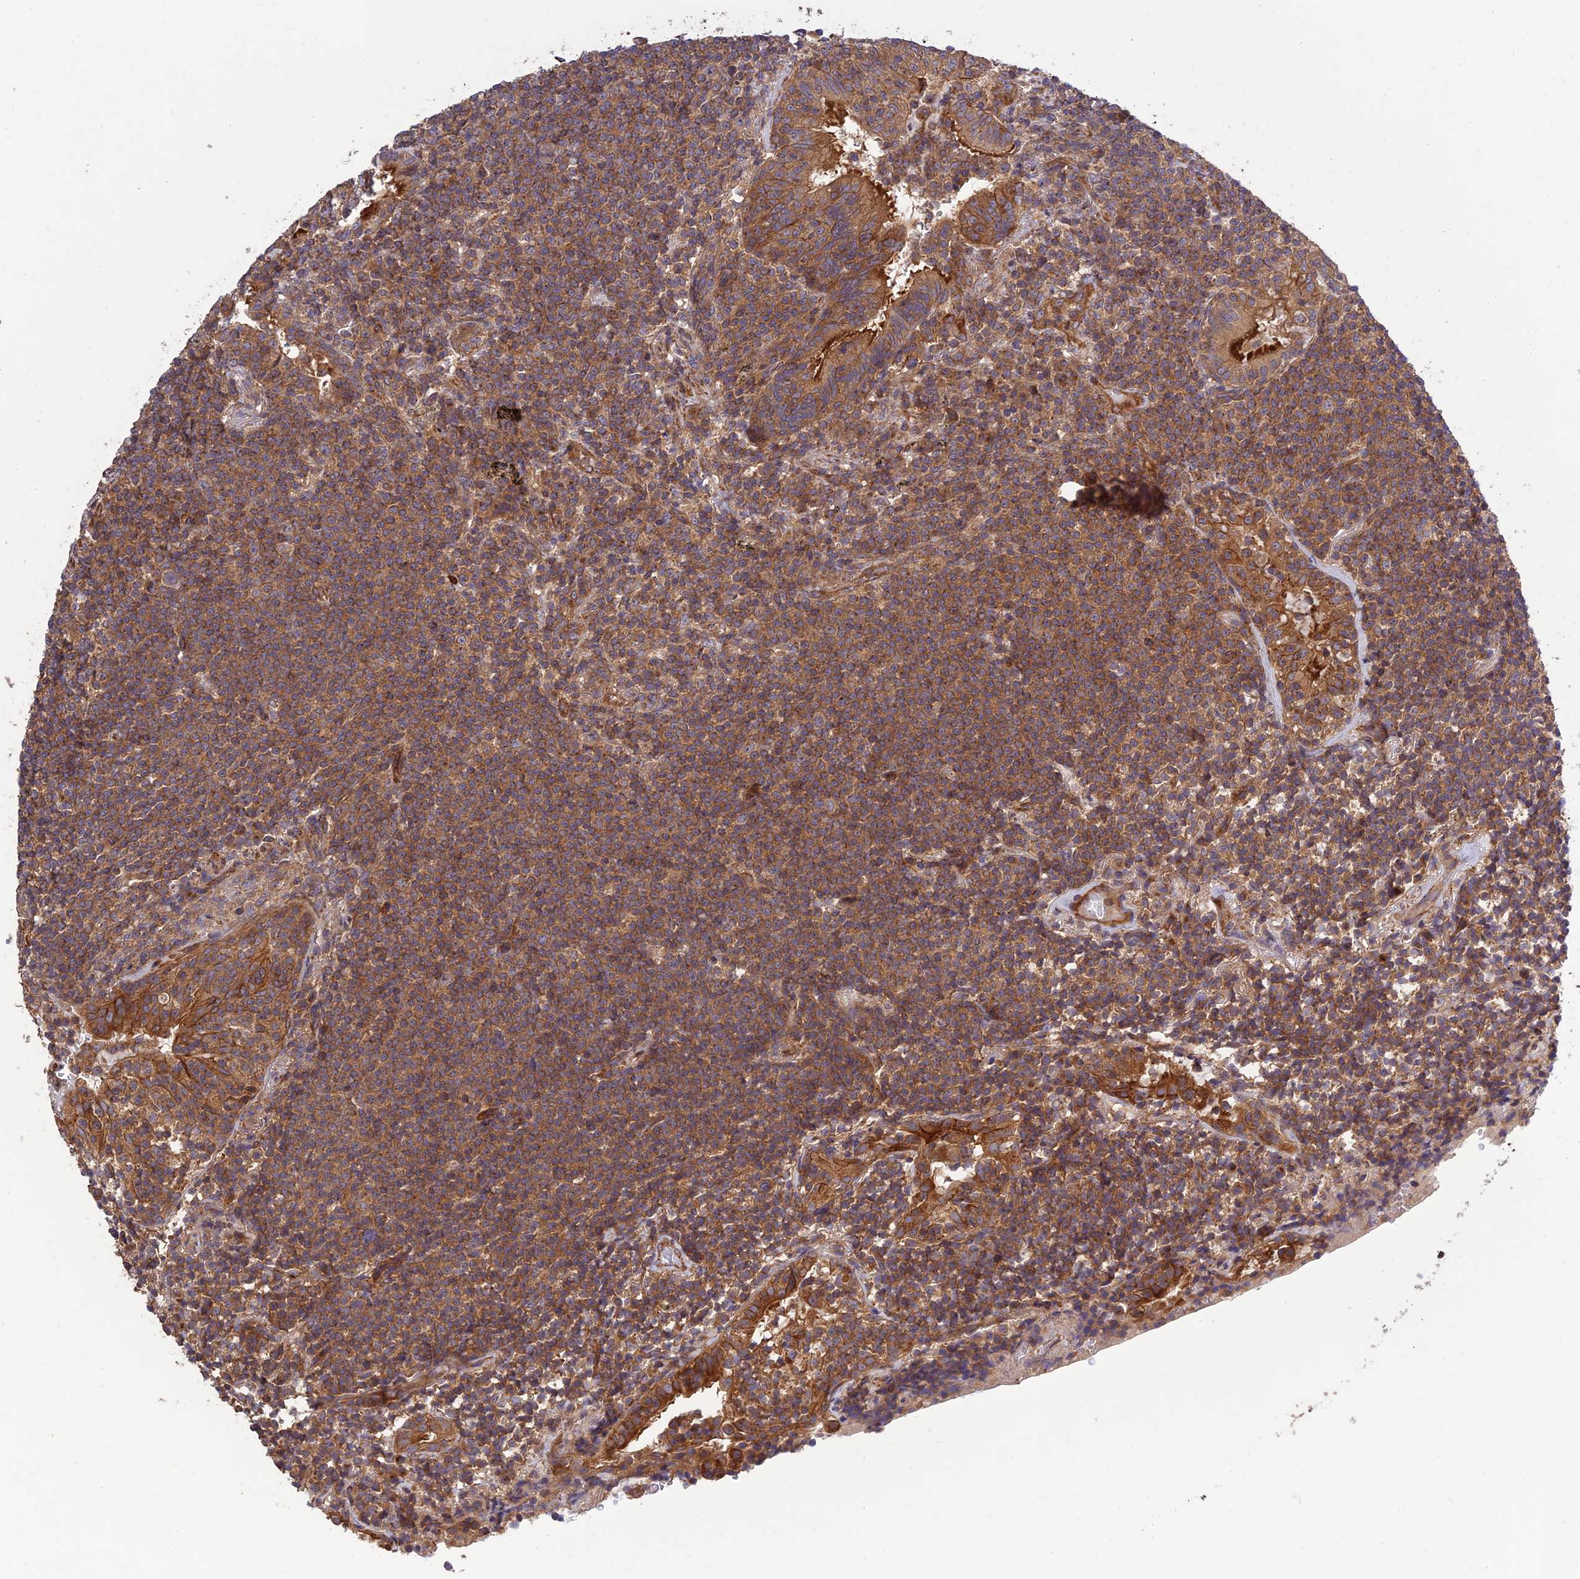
{"staining": {"intensity": "moderate", "quantity": ">75%", "location": "cytoplasmic/membranous"}, "tissue": "lymphoma", "cell_type": "Tumor cells", "image_type": "cancer", "snomed": [{"axis": "morphology", "description": "Malignant lymphoma, non-Hodgkin's type, Low grade"}, {"axis": "topography", "description": "Lung"}], "caption": "An image of malignant lymphoma, non-Hodgkin's type (low-grade) stained for a protein demonstrates moderate cytoplasmic/membranous brown staining in tumor cells. (IHC, brightfield microscopy, high magnification).", "gene": "TMEM131L", "patient": {"sex": "female", "age": 71}}